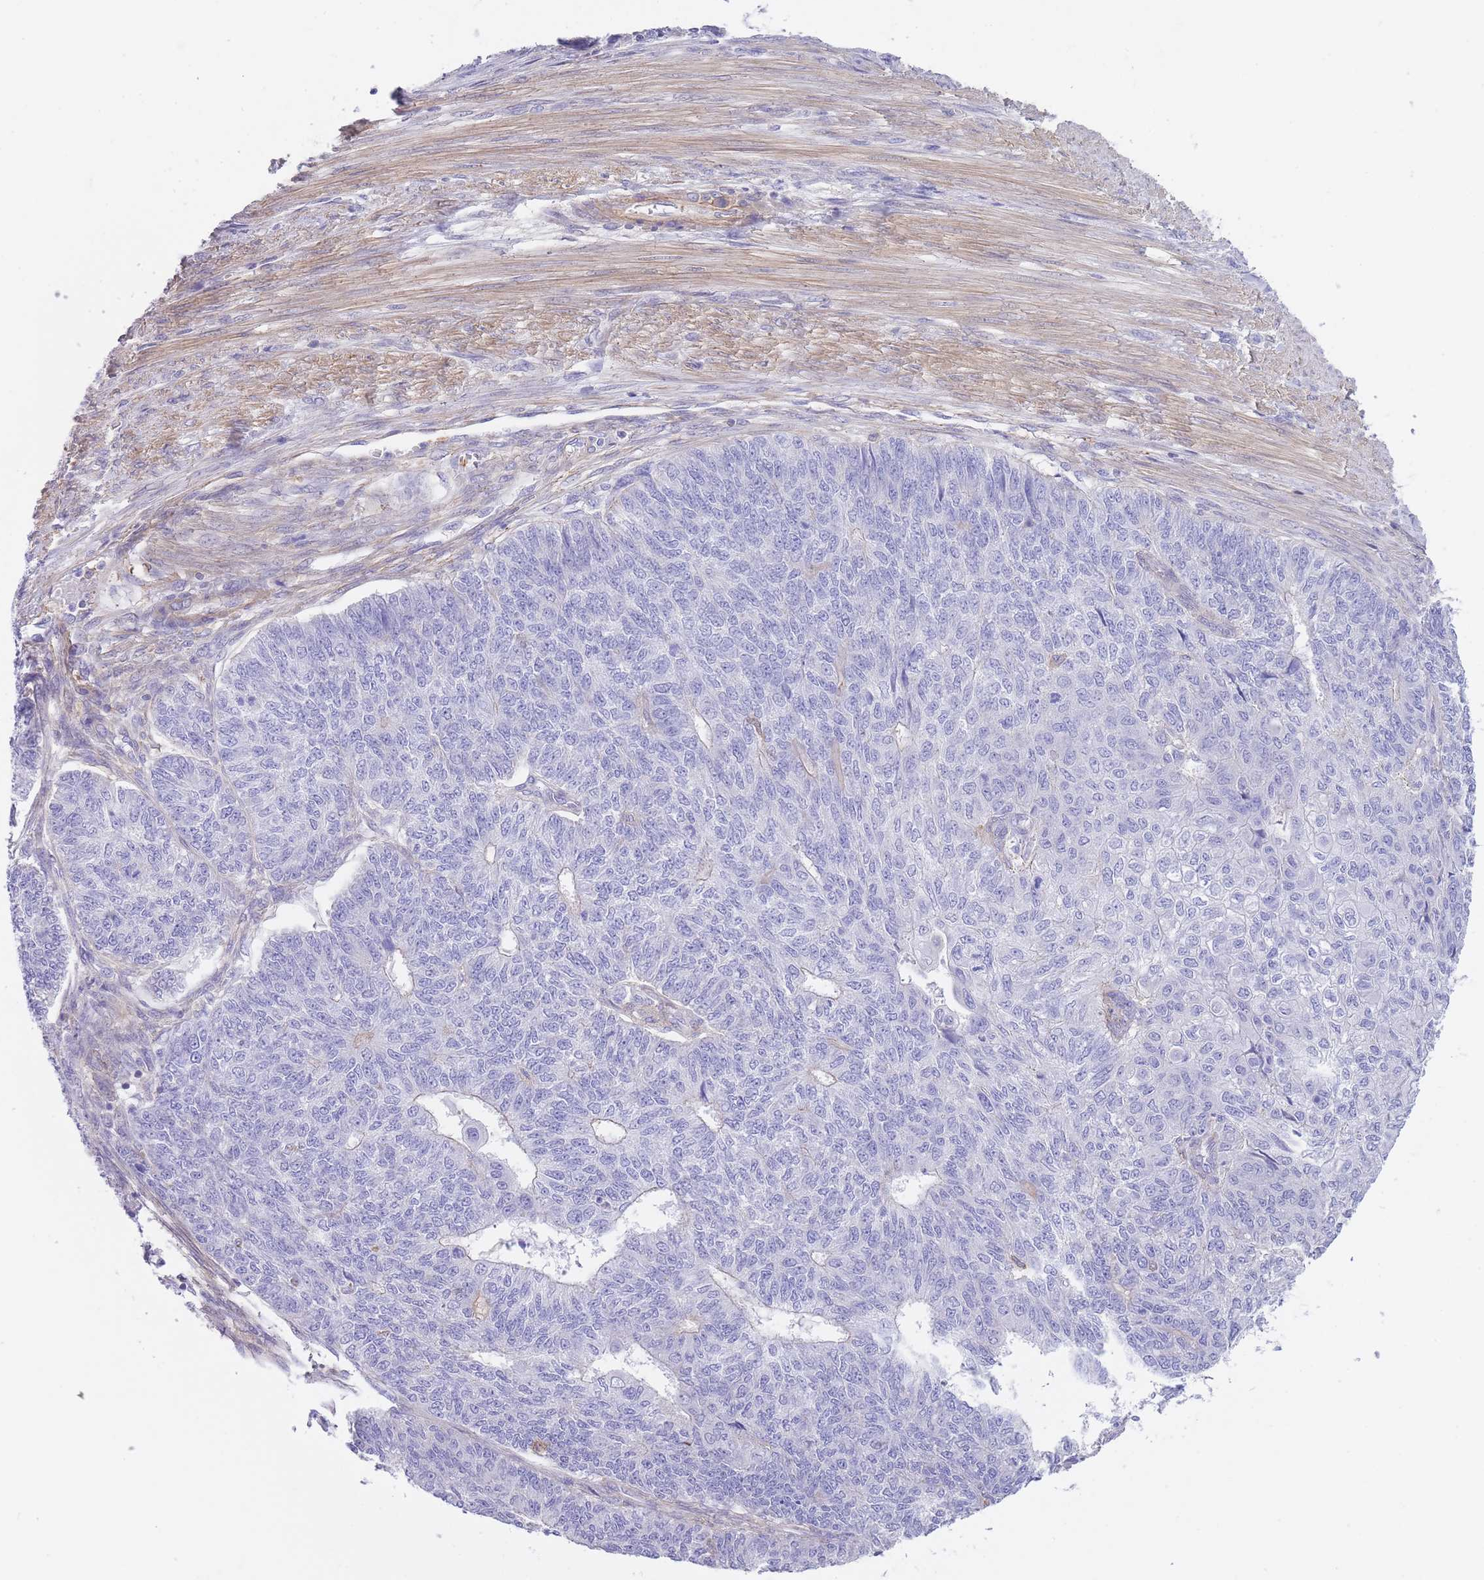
{"staining": {"intensity": "negative", "quantity": "none", "location": "none"}, "tissue": "endometrial cancer", "cell_type": "Tumor cells", "image_type": "cancer", "snomed": [{"axis": "morphology", "description": "Adenocarcinoma, NOS"}, {"axis": "topography", "description": "Endometrium"}], "caption": "Tumor cells are negative for protein expression in human endometrial adenocarcinoma. (Stains: DAB immunohistochemistry (IHC) with hematoxylin counter stain, Microscopy: brightfield microscopy at high magnification).", "gene": "LDB3", "patient": {"sex": "female", "age": 32}}